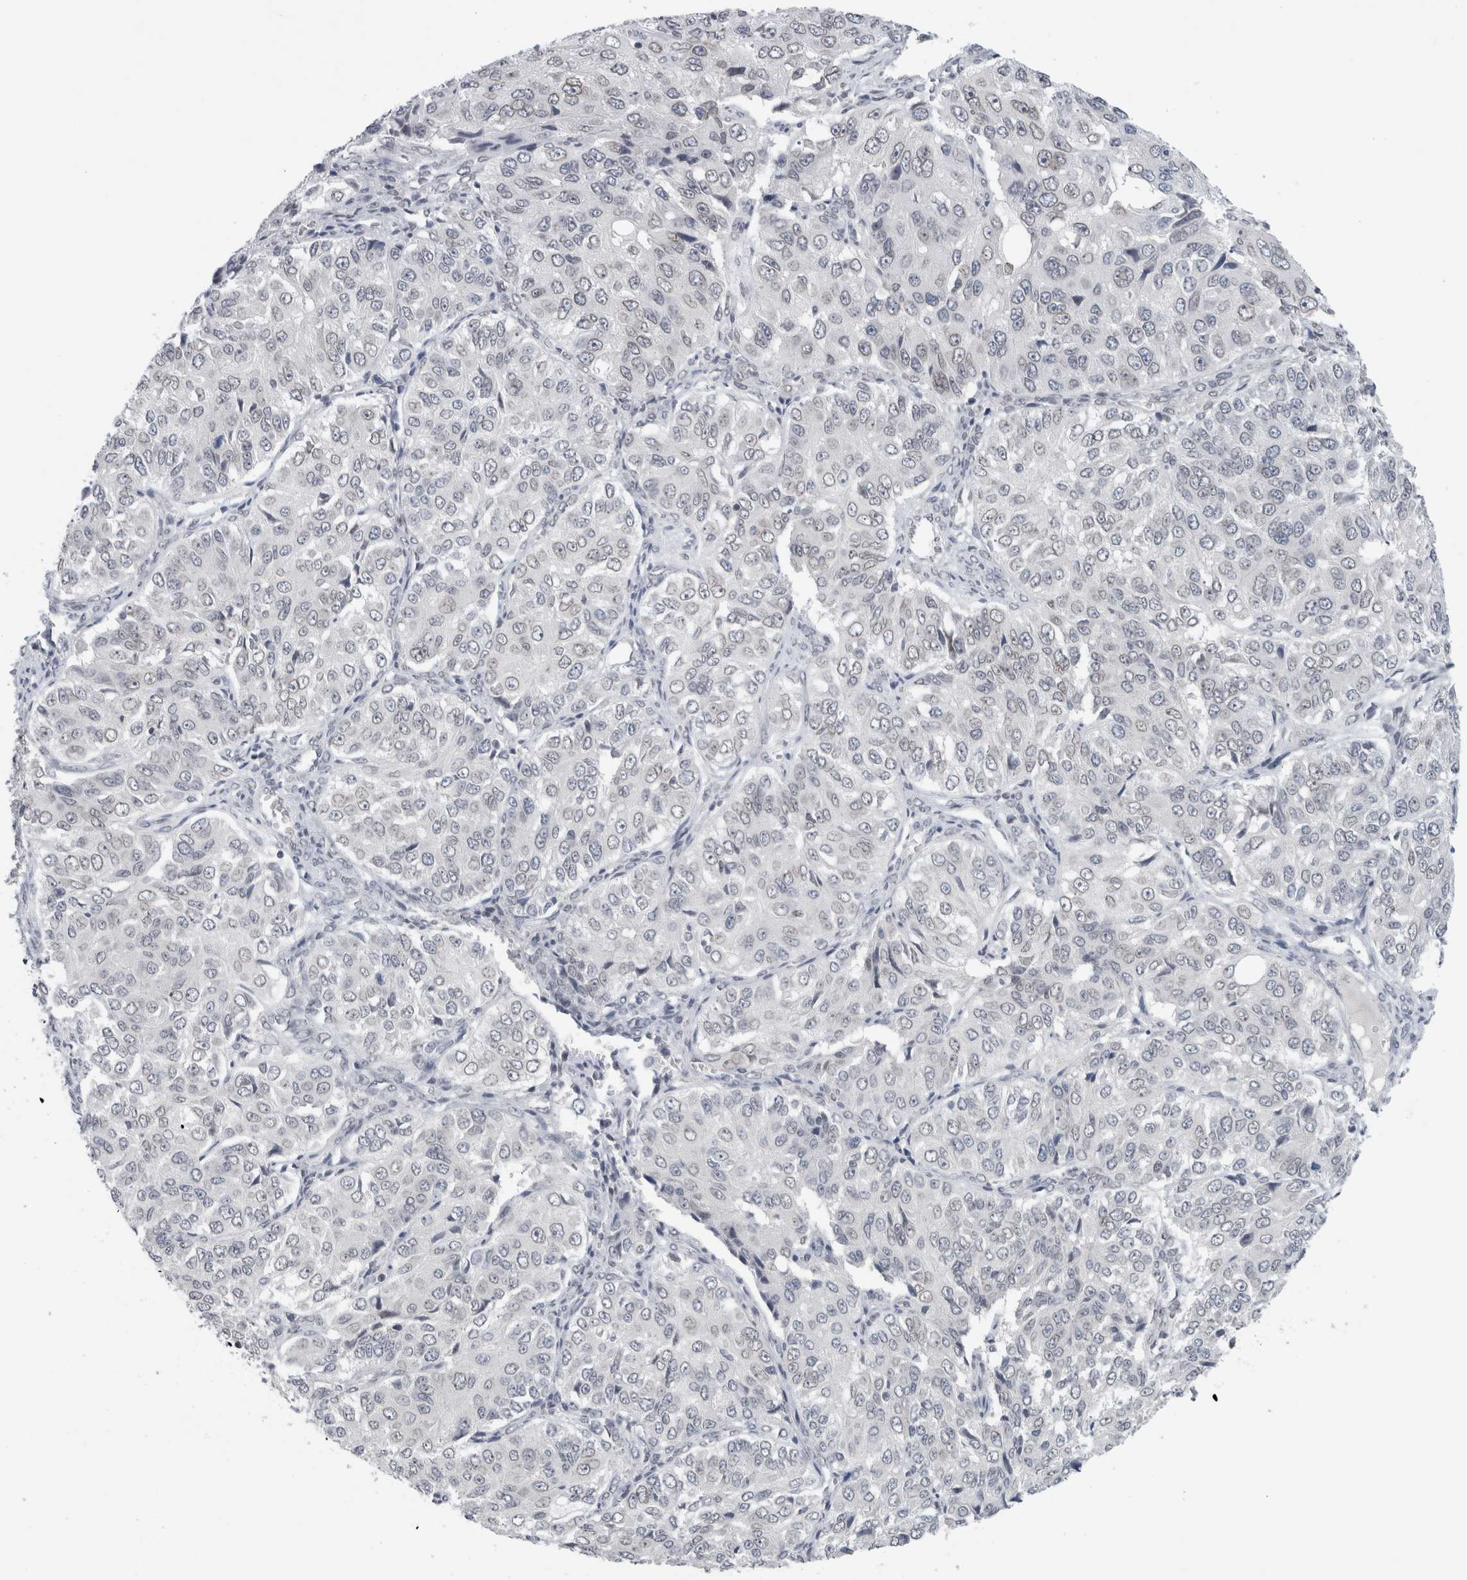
{"staining": {"intensity": "negative", "quantity": "none", "location": "none"}, "tissue": "ovarian cancer", "cell_type": "Tumor cells", "image_type": "cancer", "snomed": [{"axis": "morphology", "description": "Carcinoma, endometroid"}, {"axis": "topography", "description": "Ovary"}], "caption": "DAB immunohistochemical staining of endometroid carcinoma (ovarian) reveals no significant positivity in tumor cells.", "gene": "ZNF770", "patient": {"sex": "female", "age": 51}}